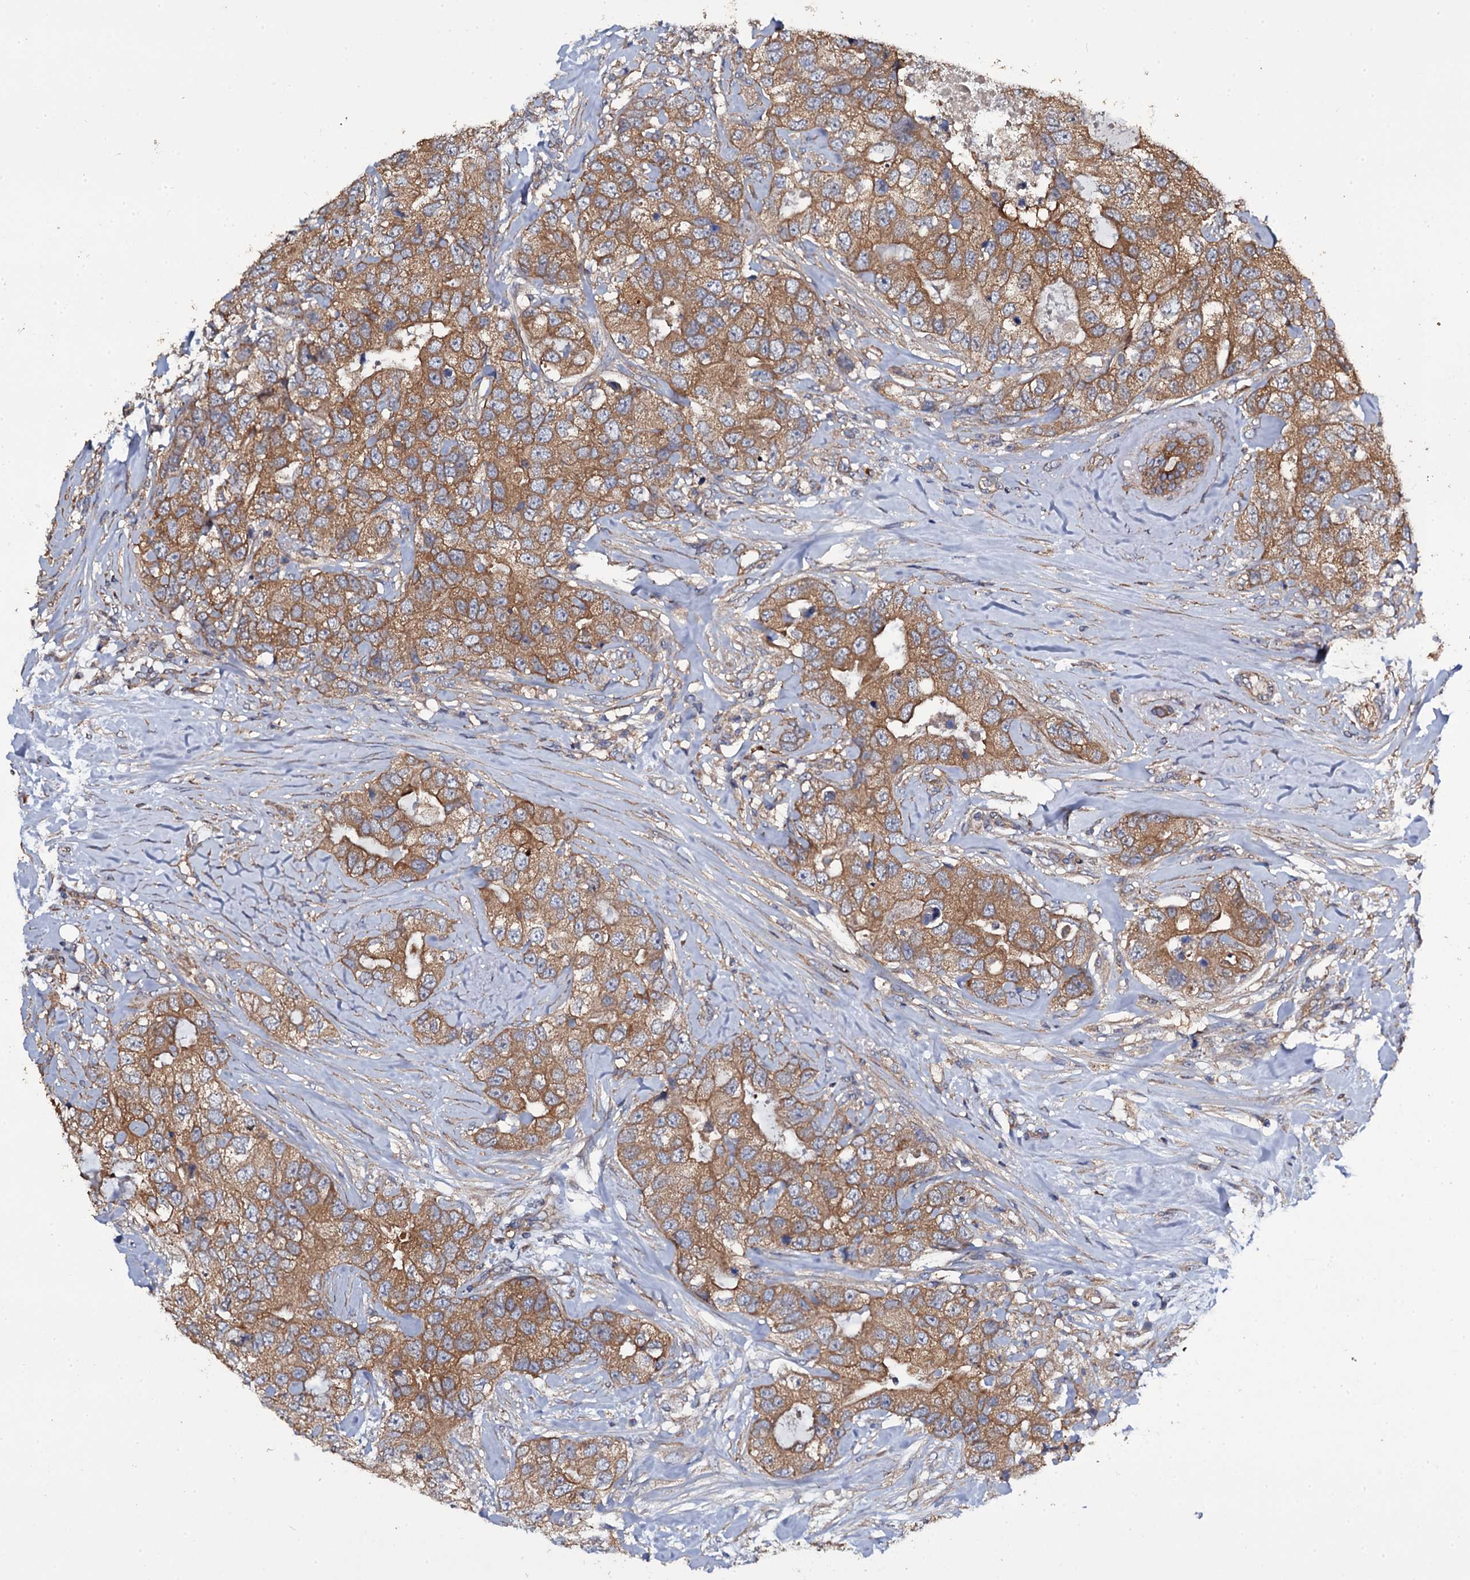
{"staining": {"intensity": "moderate", "quantity": ">75%", "location": "cytoplasmic/membranous"}, "tissue": "breast cancer", "cell_type": "Tumor cells", "image_type": "cancer", "snomed": [{"axis": "morphology", "description": "Duct carcinoma"}, {"axis": "topography", "description": "Breast"}], "caption": "Protein expression analysis of breast intraductal carcinoma demonstrates moderate cytoplasmic/membranous expression in about >75% of tumor cells. (DAB IHC with brightfield microscopy, high magnification).", "gene": "TTC23", "patient": {"sex": "female", "age": 62}}